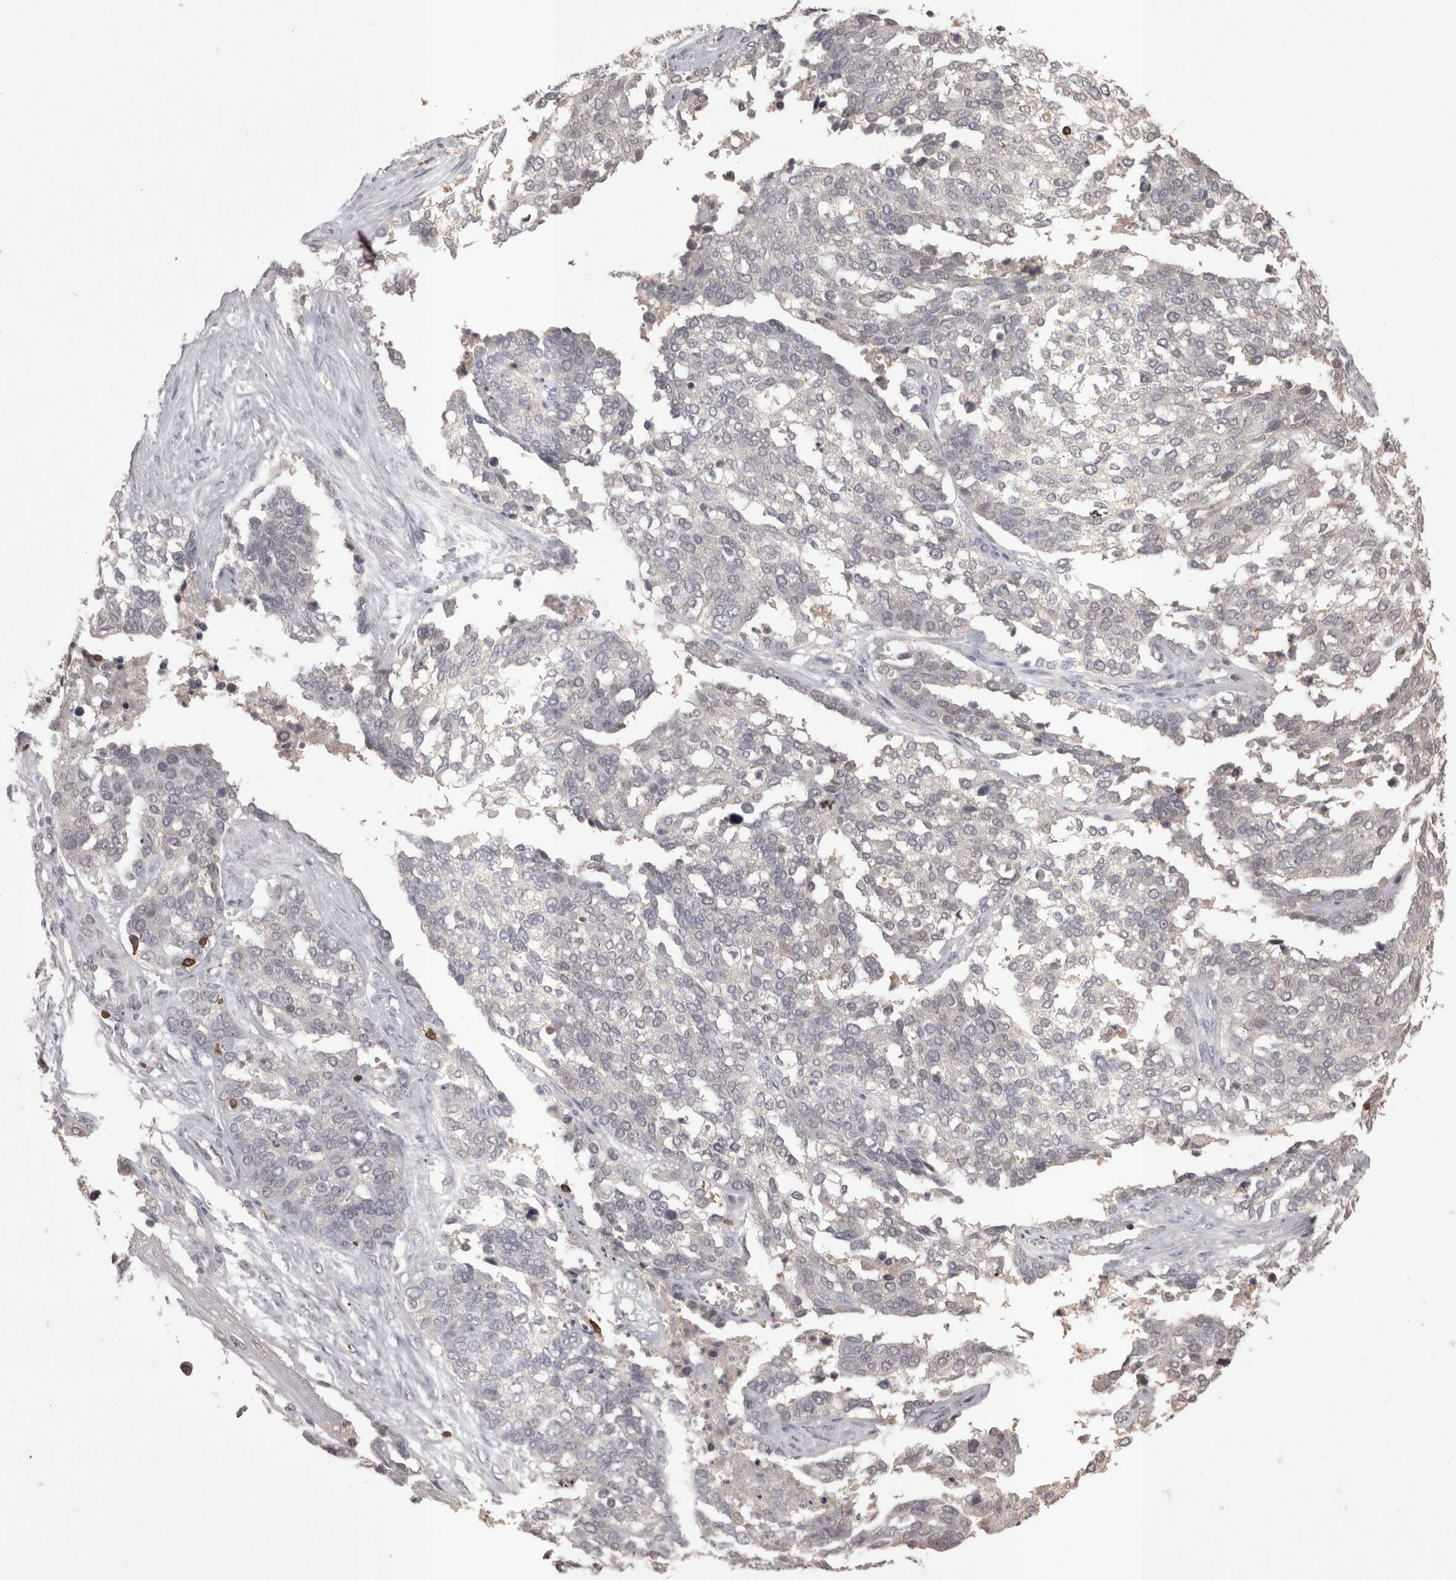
{"staining": {"intensity": "negative", "quantity": "none", "location": "none"}, "tissue": "ovarian cancer", "cell_type": "Tumor cells", "image_type": "cancer", "snomed": [{"axis": "morphology", "description": "Cystadenocarcinoma, serous, NOS"}, {"axis": "topography", "description": "Ovary"}], "caption": "Human serous cystadenocarcinoma (ovarian) stained for a protein using immunohistochemistry (IHC) demonstrates no expression in tumor cells.", "gene": "SKAP1", "patient": {"sex": "female", "age": 44}}